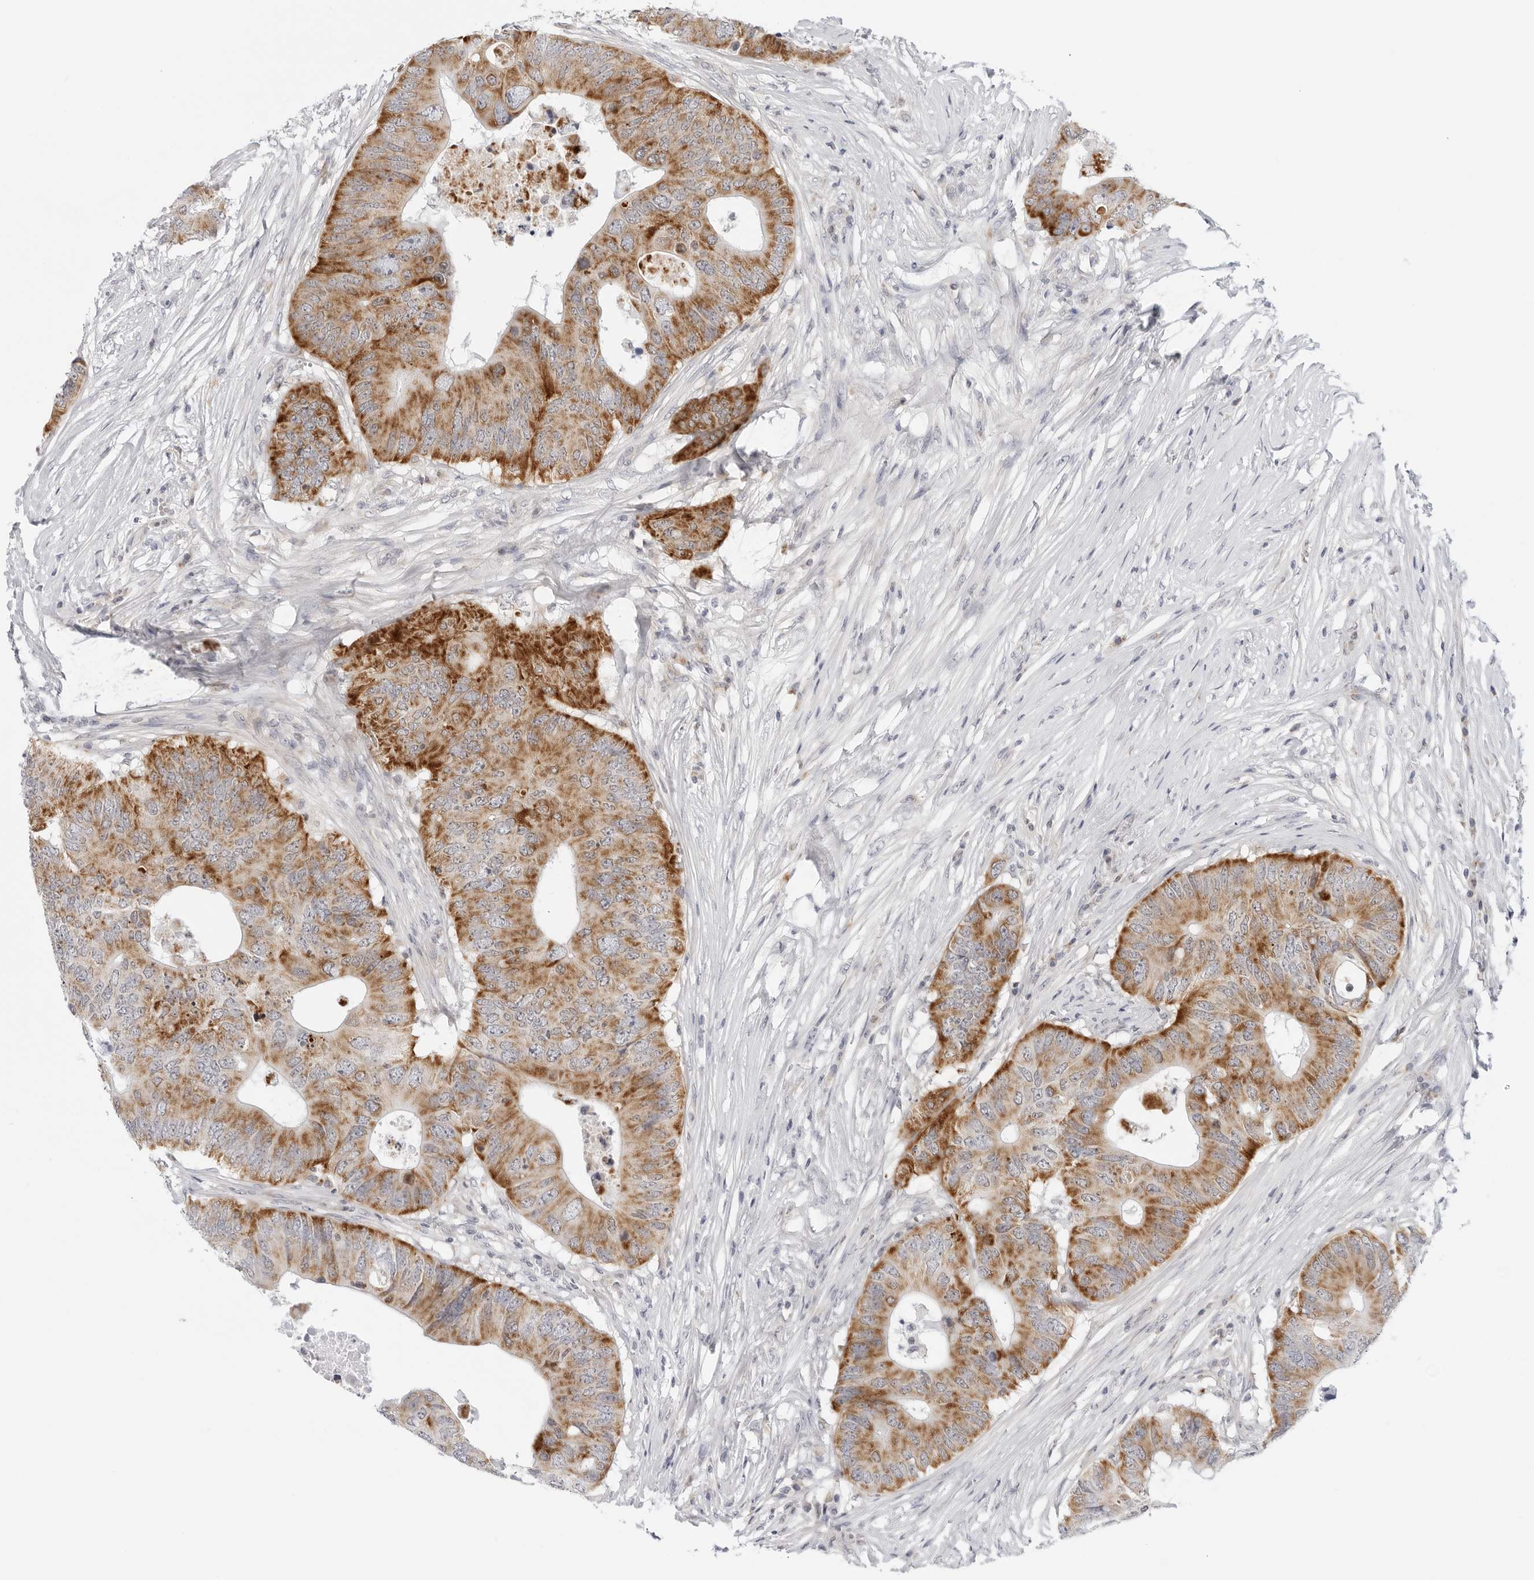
{"staining": {"intensity": "moderate", "quantity": ">75%", "location": "cytoplasmic/membranous"}, "tissue": "colorectal cancer", "cell_type": "Tumor cells", "image_type": "cancer", "snomed": [{"axis": "morphology", "description": "Adenocarcinoma, NOS"}, {"axis": "topography", "description": "Colon"}], "caption": "A histopathology image of human colorectal cancer (adenocarcinoma) stained for a protein exhibits moderate cytoplasmic/membranous brown staining in tumor cells.", "gene": "CIART", "patient": {"sex": "male", "age": 71}}